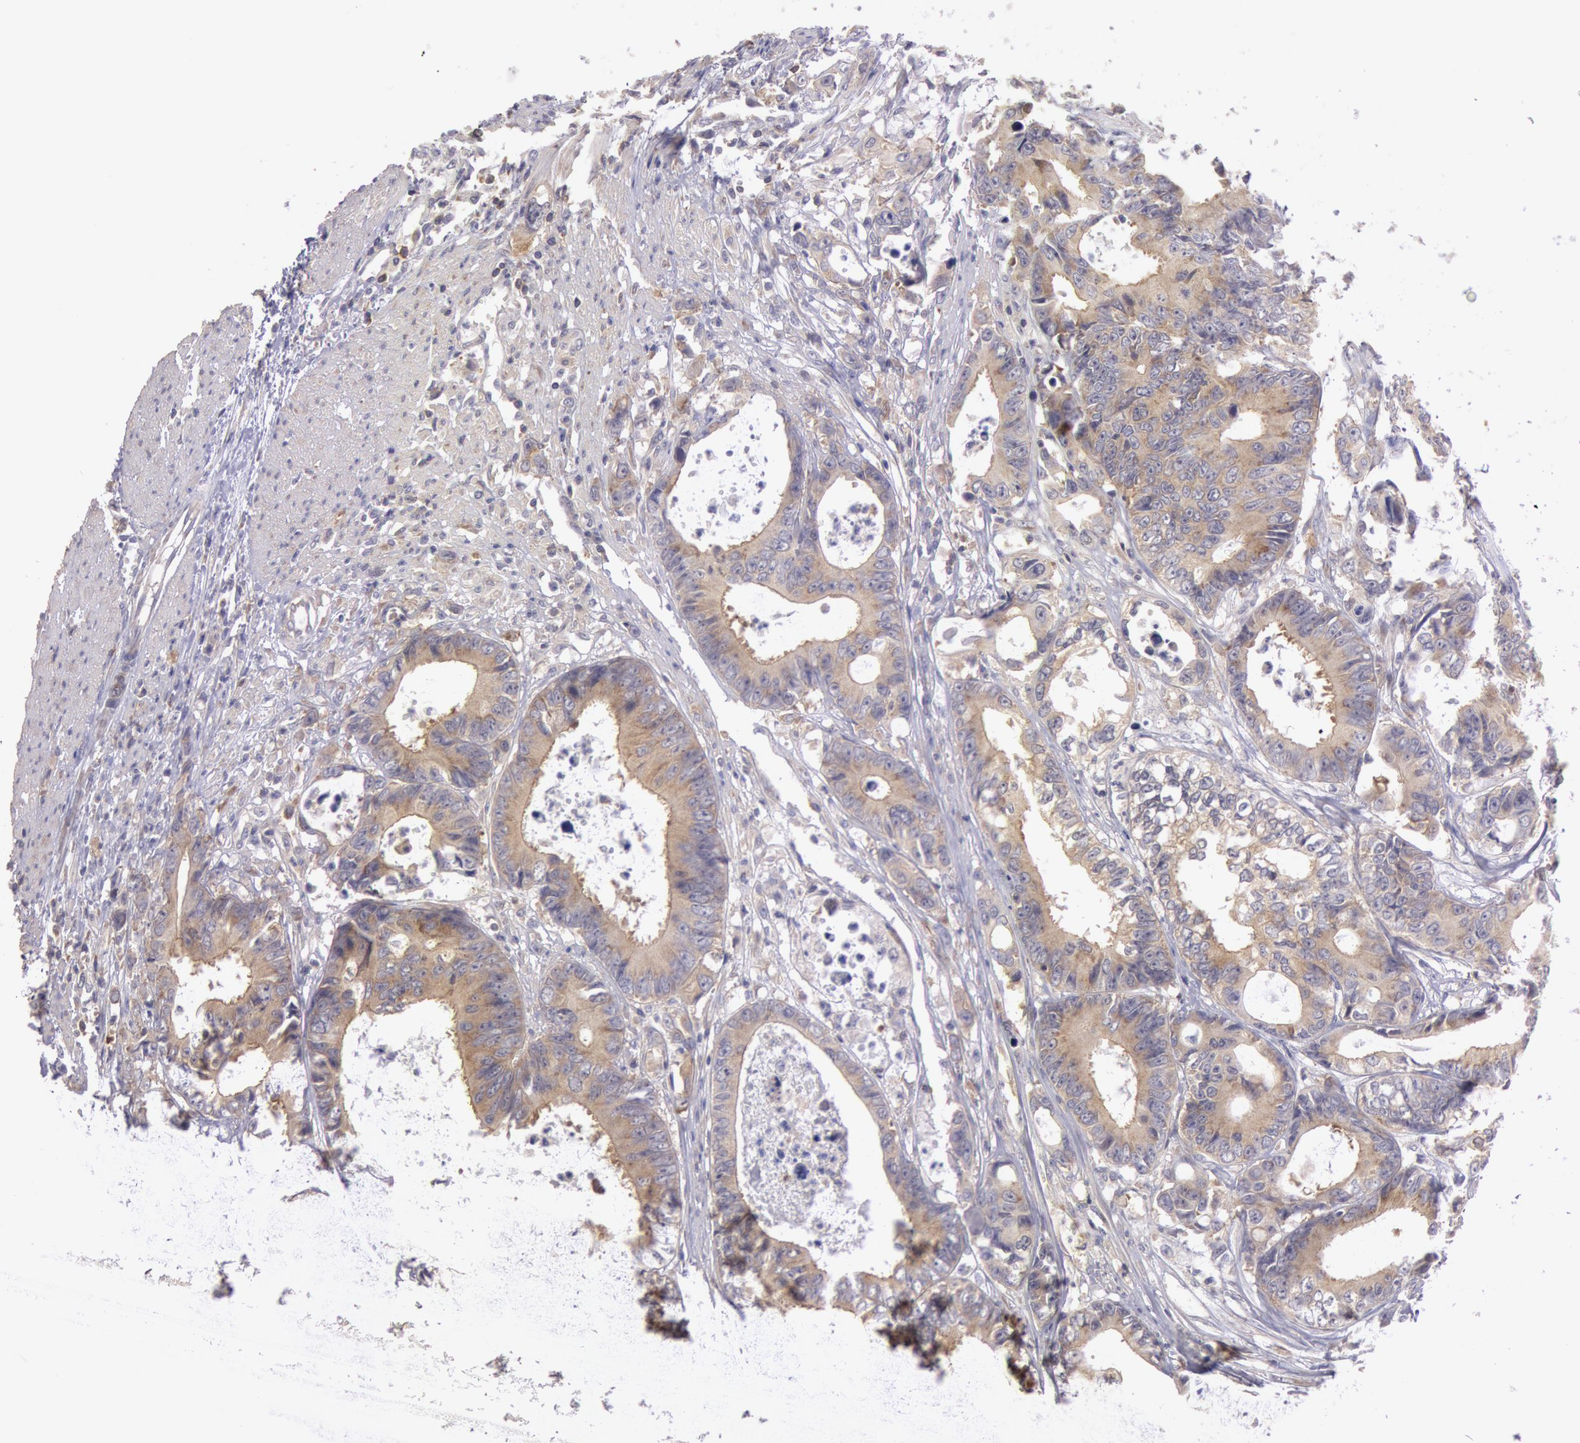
{"staining": {"intensity": "moderate", "quantity": ">75%", "location": "cytoplasmic/membranous"}, "tissue": "colorectal cancer", "cell_type": "Tumor cells", "image_type": "cancer", "snomed": [{"axis": "morphology", "description": "Adenocarcinoma, NOS"}, {"axis": "topography", "description": "Rectum"}], "caption": "Immunohistochemical staining of human colorectal adenocarcinoma exhibits medium levels of moderate cytoplasmic/membranous protein expression in approximately >75% of tumor cells. Using DAB (3,3'-diaminobenzidine) (brown) and hematoxylin (blue) stains, captured at high magnification using brightfield microscopy.", "gene": "NMT2", "patient": {"sex": "female", "age": 98}}